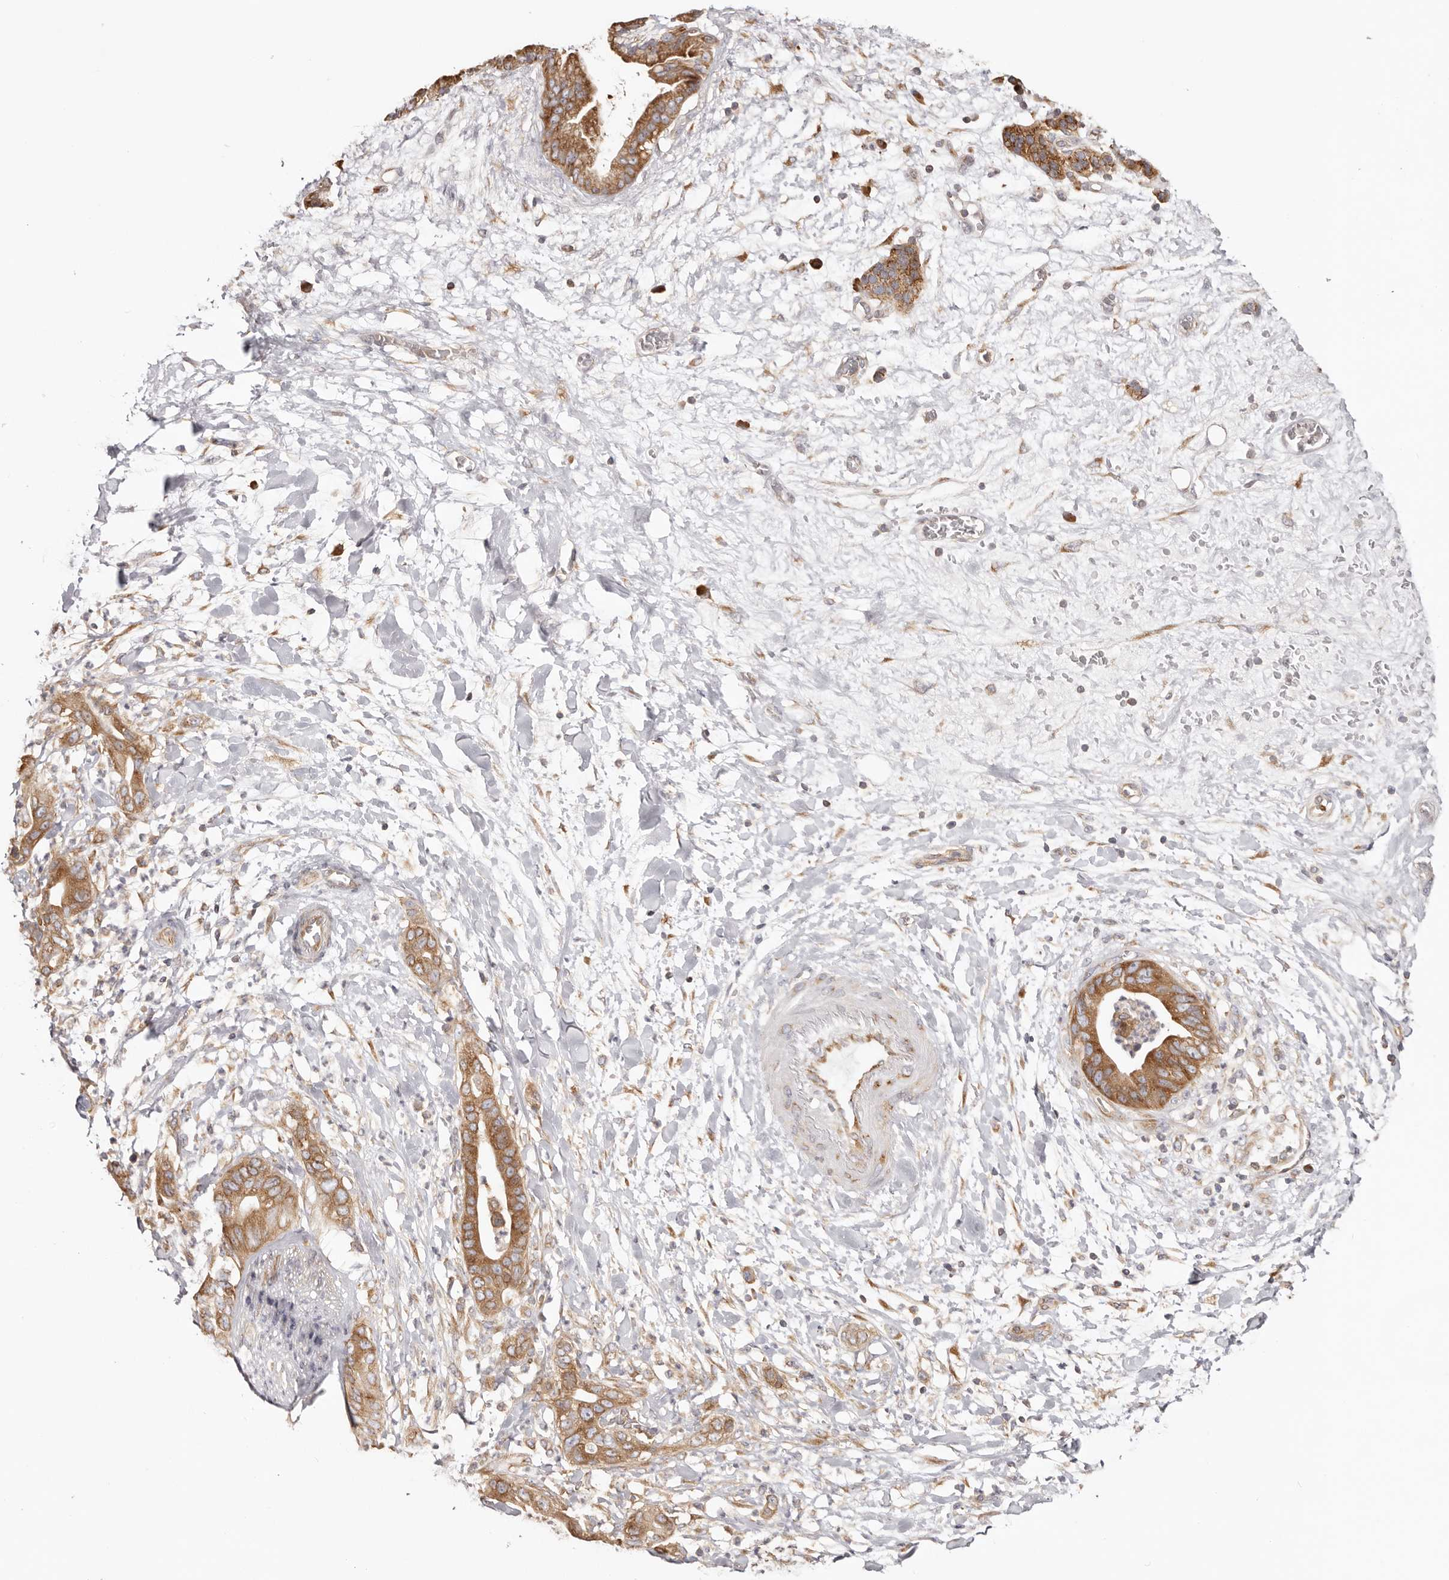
{"staining": {"intensity": "strong", "quantity": ">75%", "location": "cytoplasmic/membranous"}, "tissue": "pancreatic cancer", "cell_type": "Tumor cells", "image_type": "cancer", "snomed": [{"axis": "morphology", "description": "Adenocarcinoma, NOS"}, {"axis": "topography", "description": "Pancreas"}], "caption": "Tumor cells exhibit strong cytoplasmic/membranous expression in about >75% of cells in adenocarcinoma (pancreatic).", "gene": "EPRS1", "patient": {"sex": "female", "age": 78}}